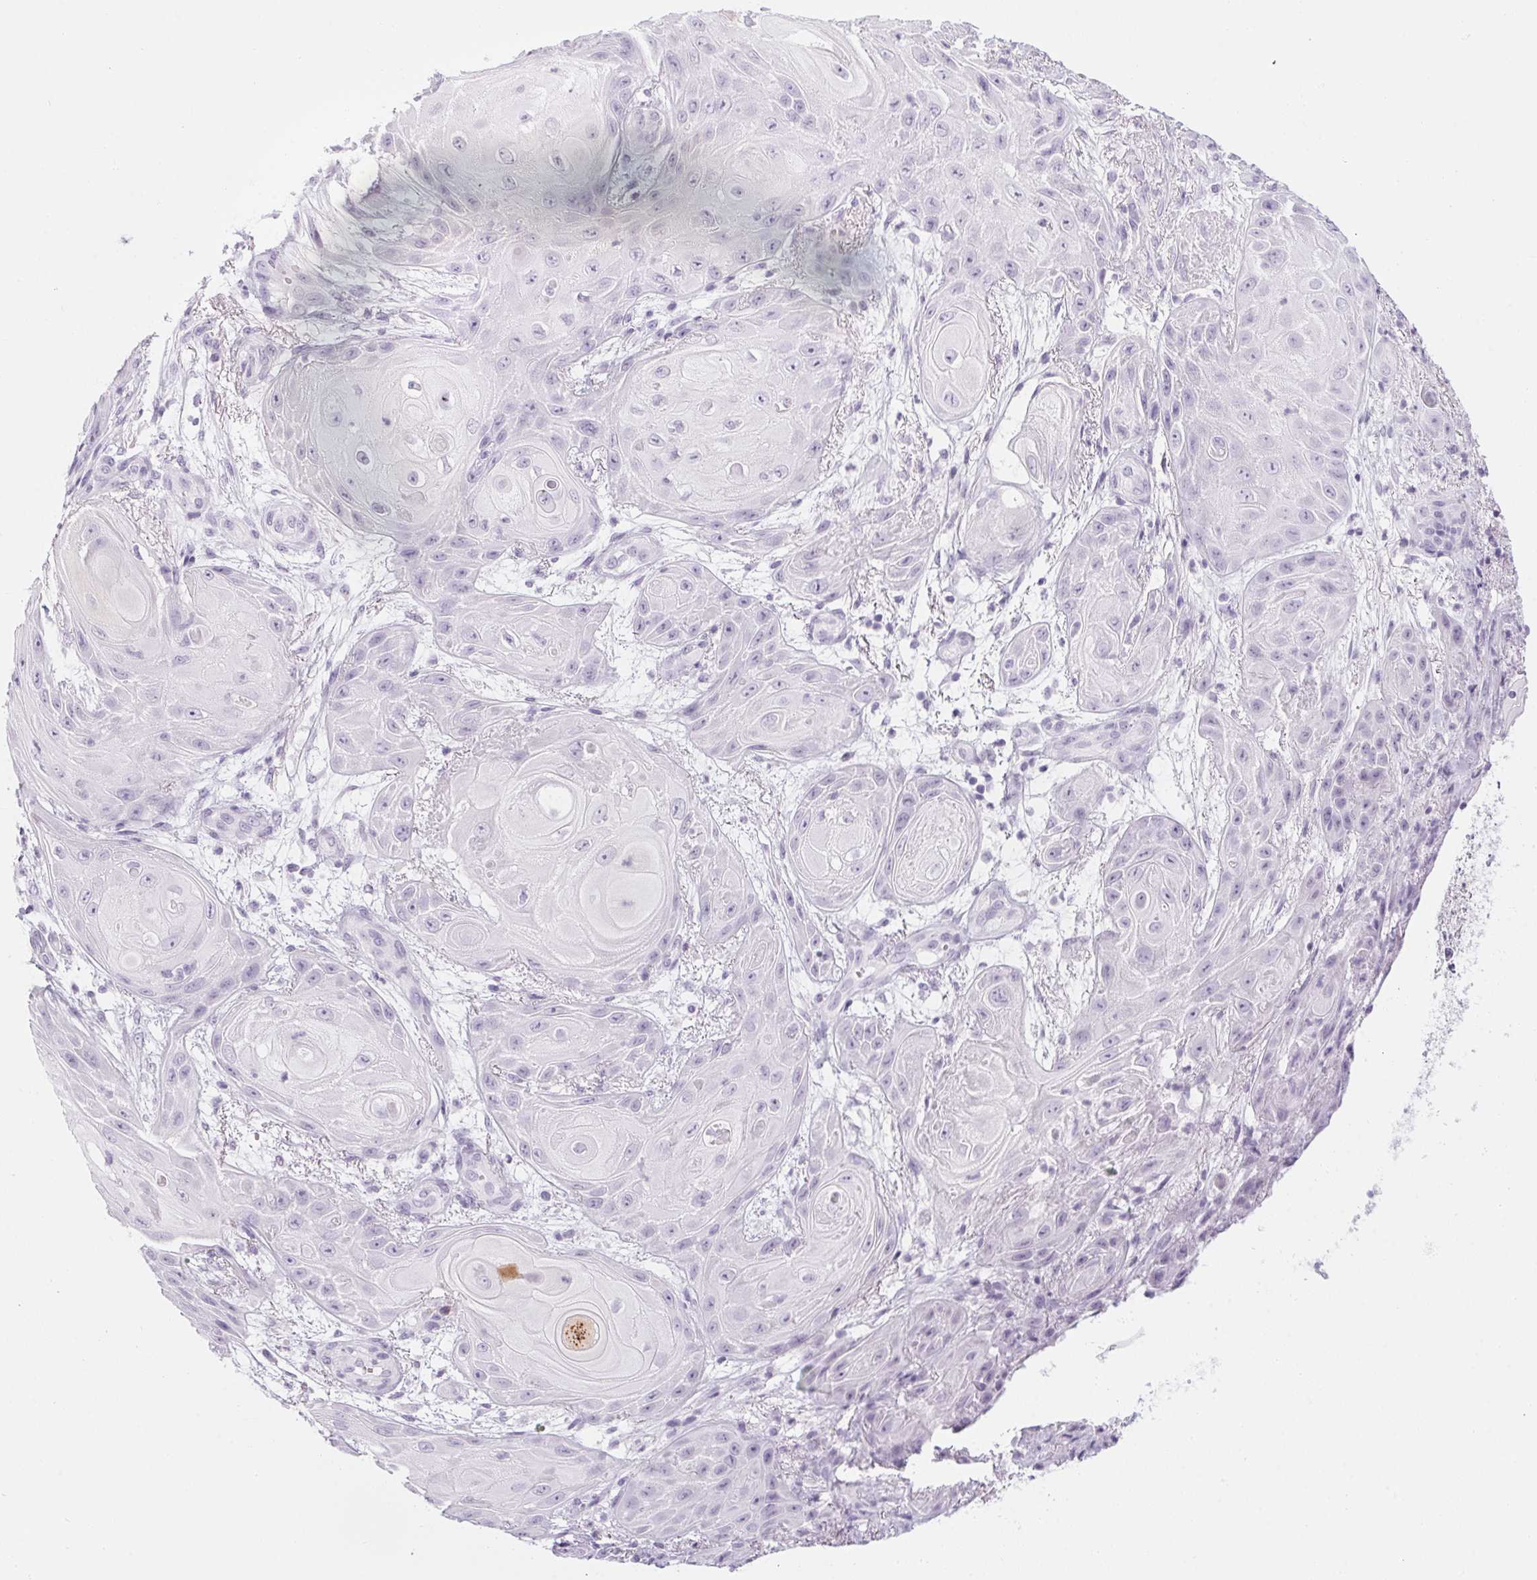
{"staining": {"intensity": "moderate", "quantity": "<25%", "location": "cytoplasmic/membranous"}, "tissue": "skin cancer", "cell_type": "Tumor cells", "image_type": "cancer", "snomed": [{"axis": "morphology", "description": "Squamous cell carcinoma, NOS"}, {"axis": "topography", "description": "Skin"}], "caption": "Immunohistochemistry (IHC) (DAB (3,3'-diaminobenzidine)) staining of skin cancer shows moderate cytoplasmic/membranous protein positivity in about <25% of tumor cells.", "gene": "RPTN", "patient": {"sex": "male", "age": 62}}